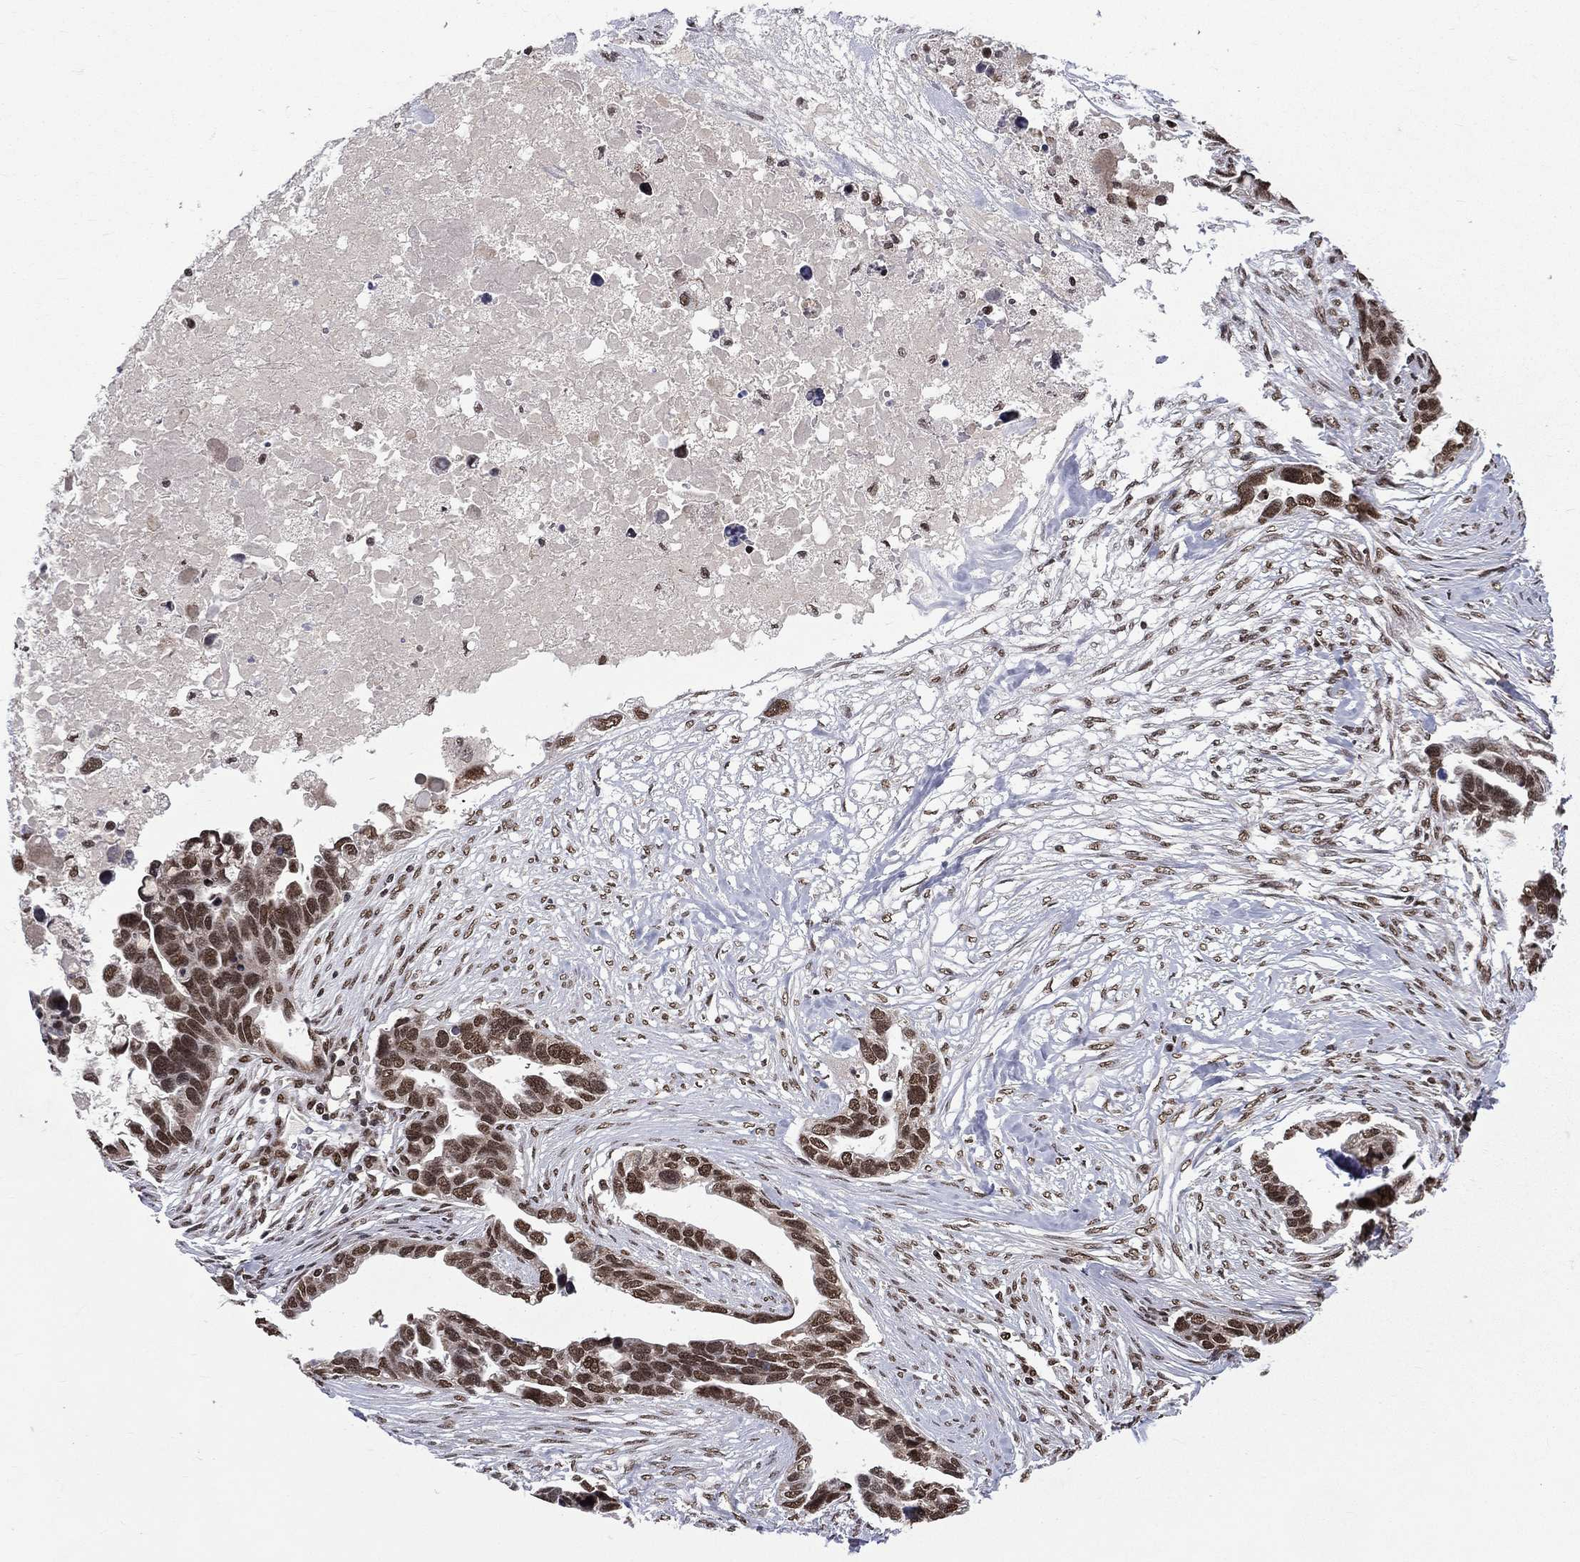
{"staining": {"intensity": "strong", "quantity": ">75%", "location": "nuclear"}, "tissue": "ovarian cancer", "cell_type": "Tumor cells", "image_type": "cancer", "snomed": [{"axis": "morphology", "description": "Cystadenocarcinoma, serous, NOS"}, {"axis": "topography", "description": "Ovary"}], "caption": "Serous cystadenocarcinoma (ovarian) stained with a brown dye reveals strong nuclear positive staining in approximately >75% of tumor cells.", "gene": "C5orf24", "patient": {"sex": "female", "age": 54}}